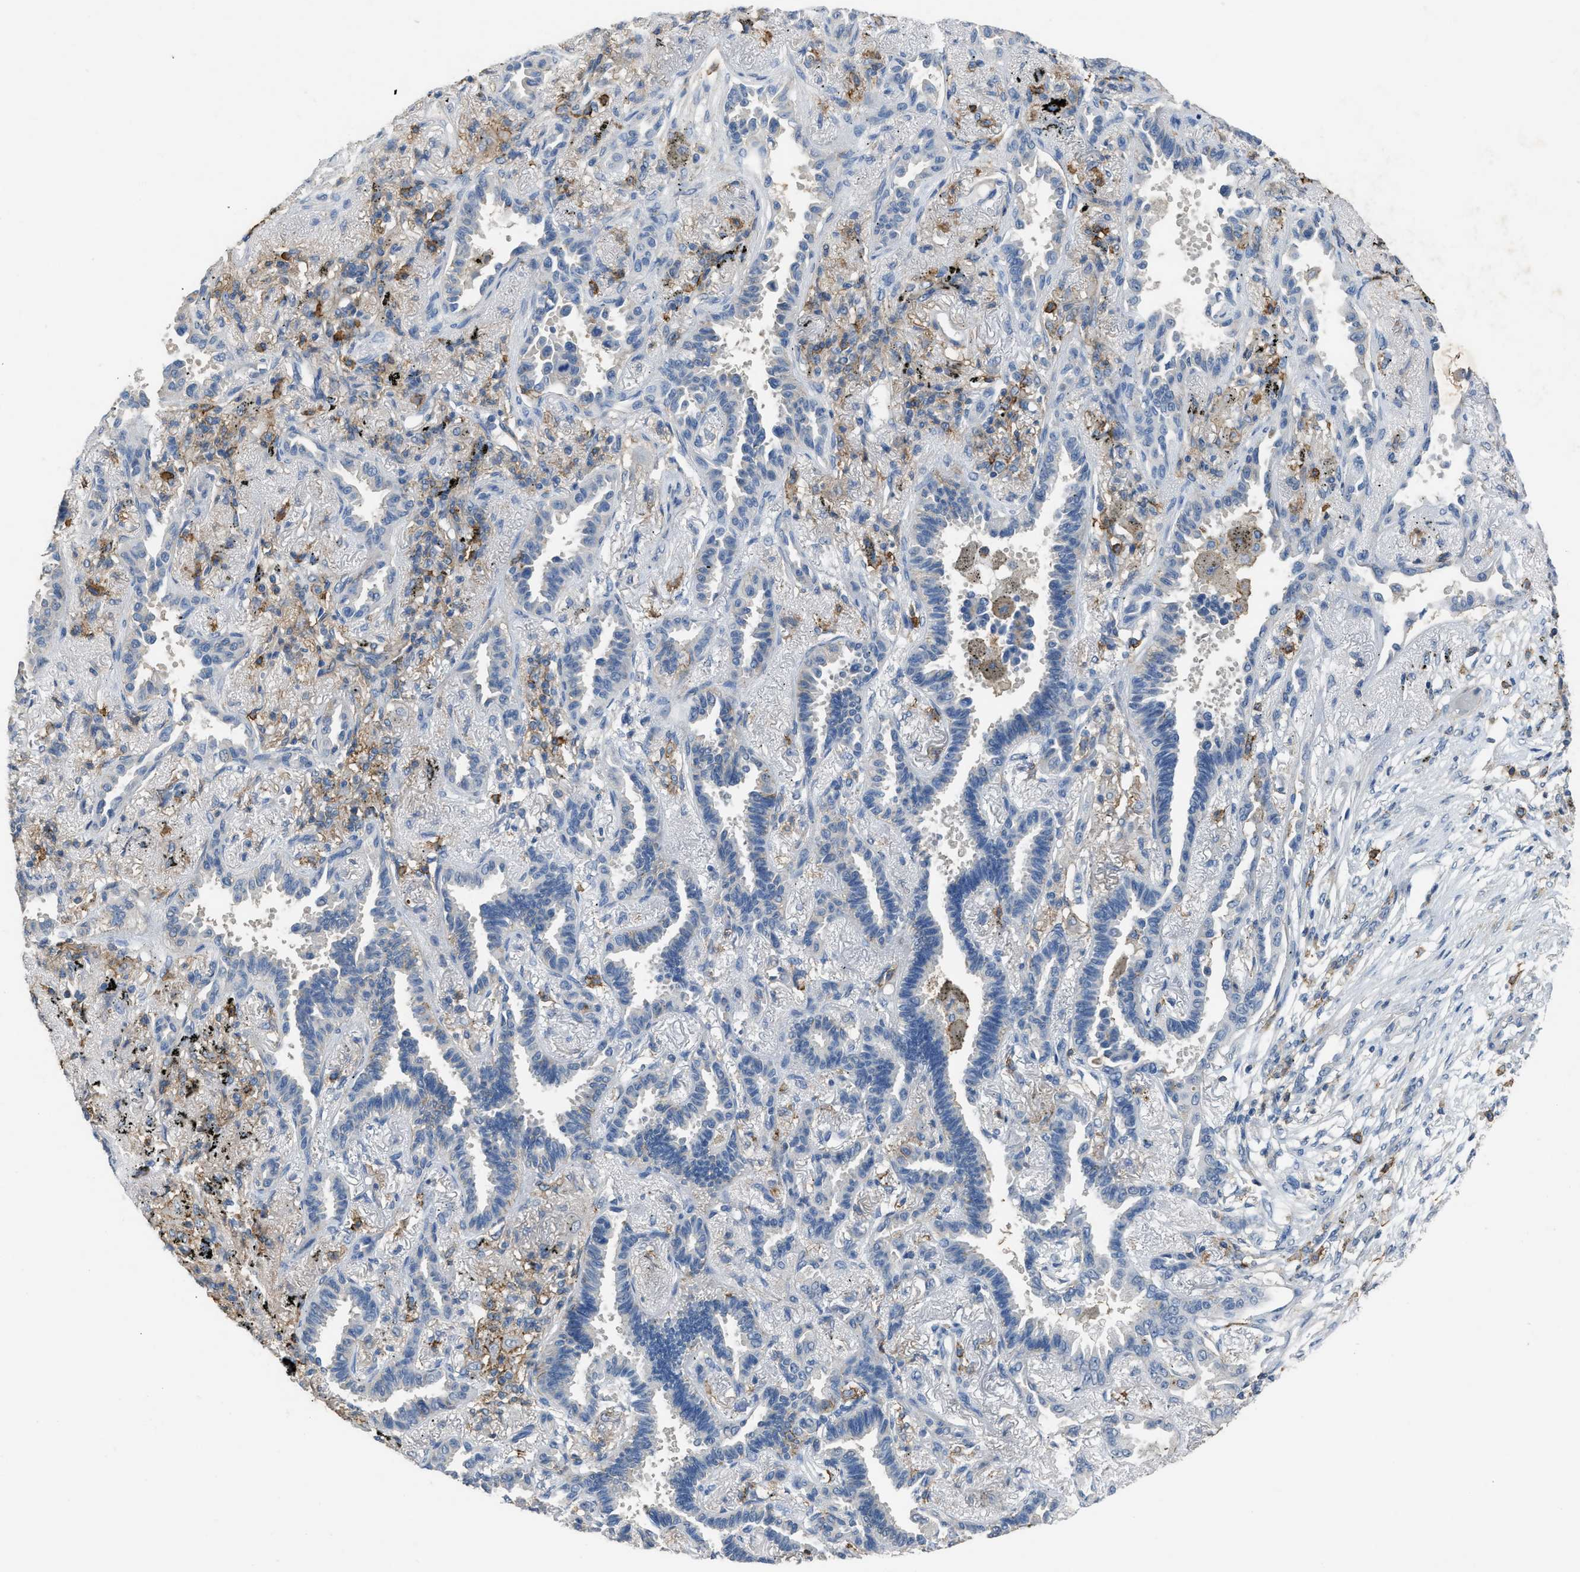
{"staining": {"intensity": "negative", "quantity": "none", "location": "none"}, "tissue": "lung cancer", "cell_type": "Tumor cells", "image_type": "cancer", "snomed": [{"axis": "morphology", "description": "Adenocarcinoma, NOS"}, {"axis": "topography", "description": "Lung"}], "caption": "IHC image of neoplastic tissue: lung adenocarcinoma stained with DAB (3,3'-diaminobenzidine) shows no significant protein expression in tumor cells. (DAB (3,3'-diaminobenzidine) immunohistochemistry, high magnification).", "gene": "OR51E1", "patient": {"sex": "male", "age": 59}}